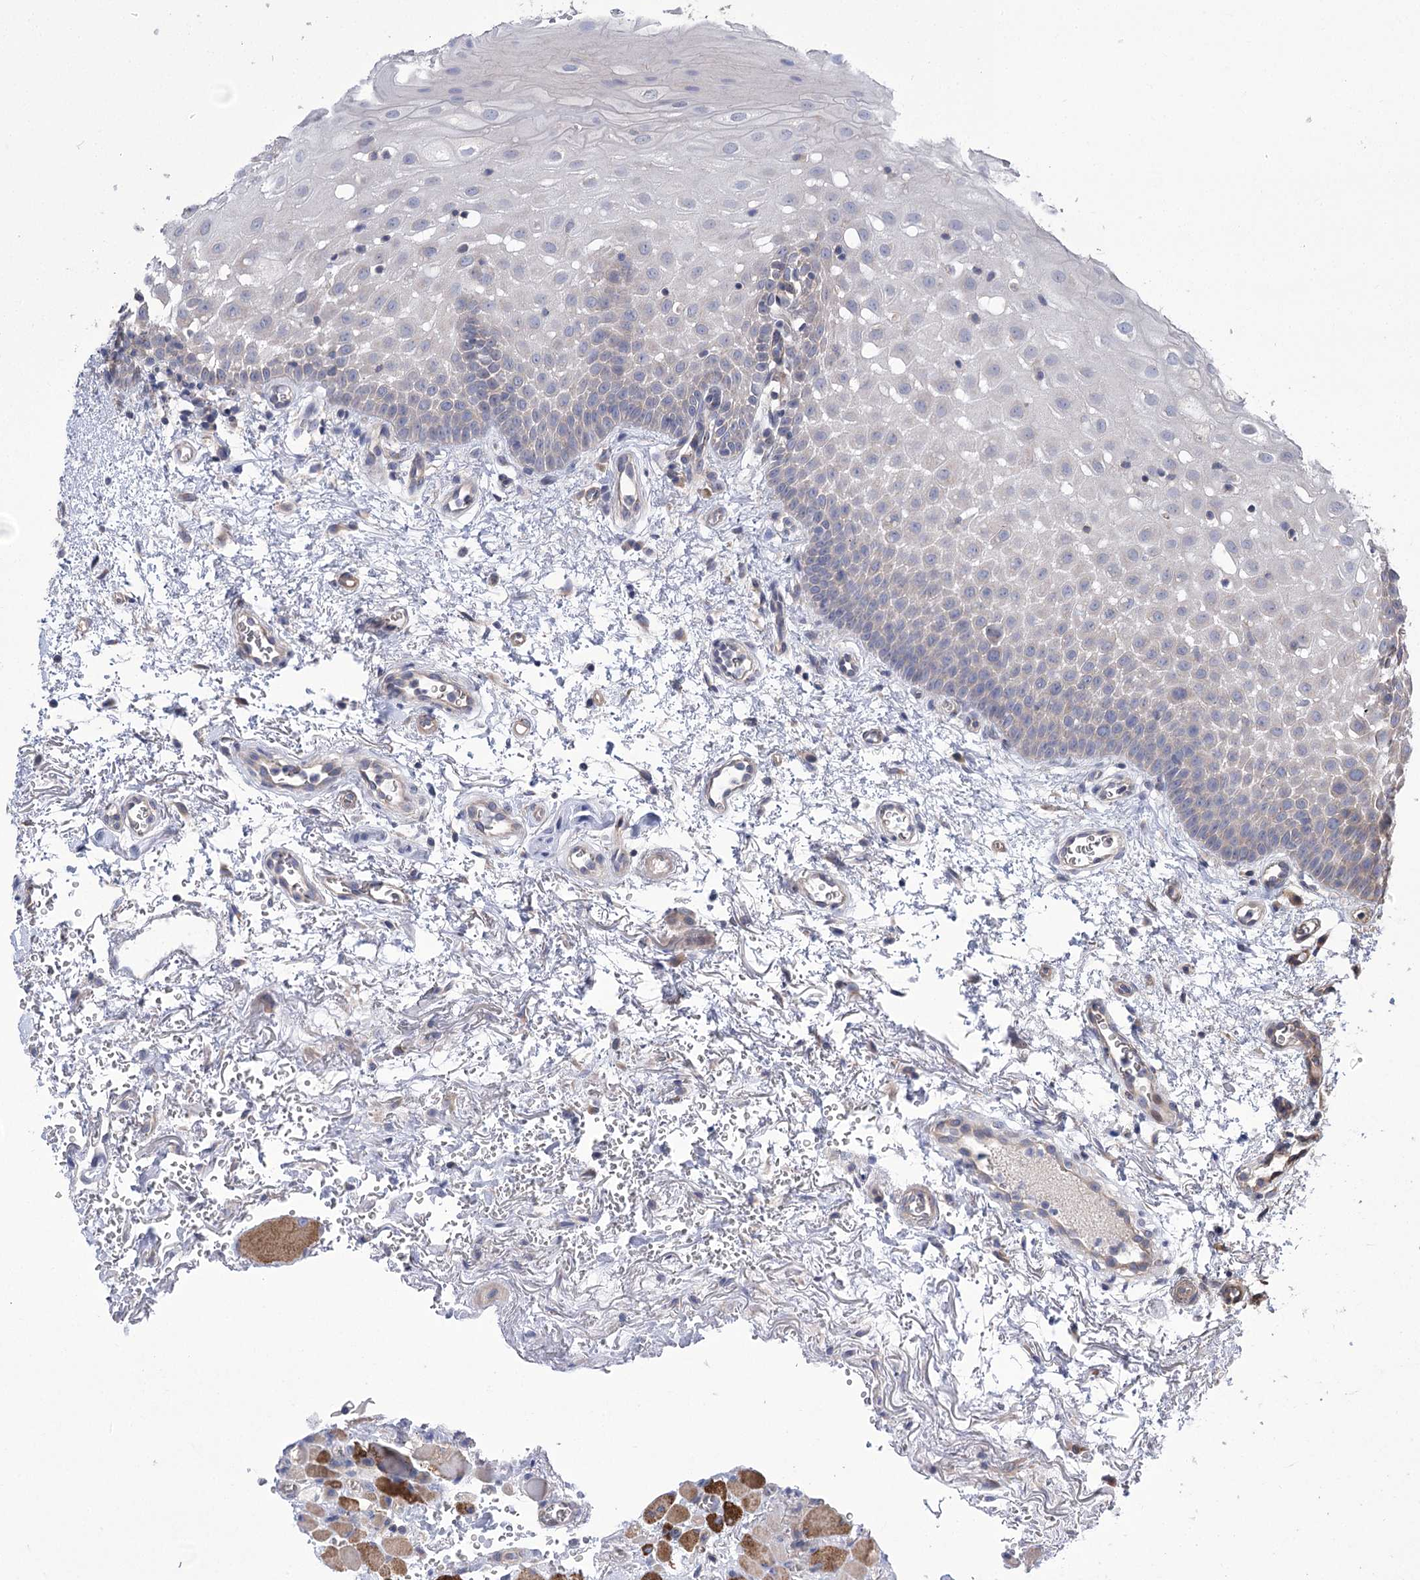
{"staining": {"intensity": "moderate", "quantity": "<25%", "location": "cytoplasmic/membranous"}, "tissue": "oral mucosa", "cell_type": "Squamous epithelial cells", "image_type": "normal", "snomed": [{"axis": "morphology", "description": "Normal tissue, NOS"}, {"axis": "morphology", "description": "Squamous cell carcinoma, NOS"}, {"axis": "topography", "description": "Oral tissue"}, {"axis": "topography", "description": "Head-Neck"}], "caption": "Immunohistochemical staining of unremarkable oral mucosa shows <25% levels of moderate cytoplasmic/membranous protein expression in approximately <25% of squamous epithelial cells. The protein of interest is stained brown, and the nuclei are stained in blue (DAB IHC with brightfield microscopy, high magnification).", "gene": "PRSS53", "patient": {"sex": "male", "age": 68}}